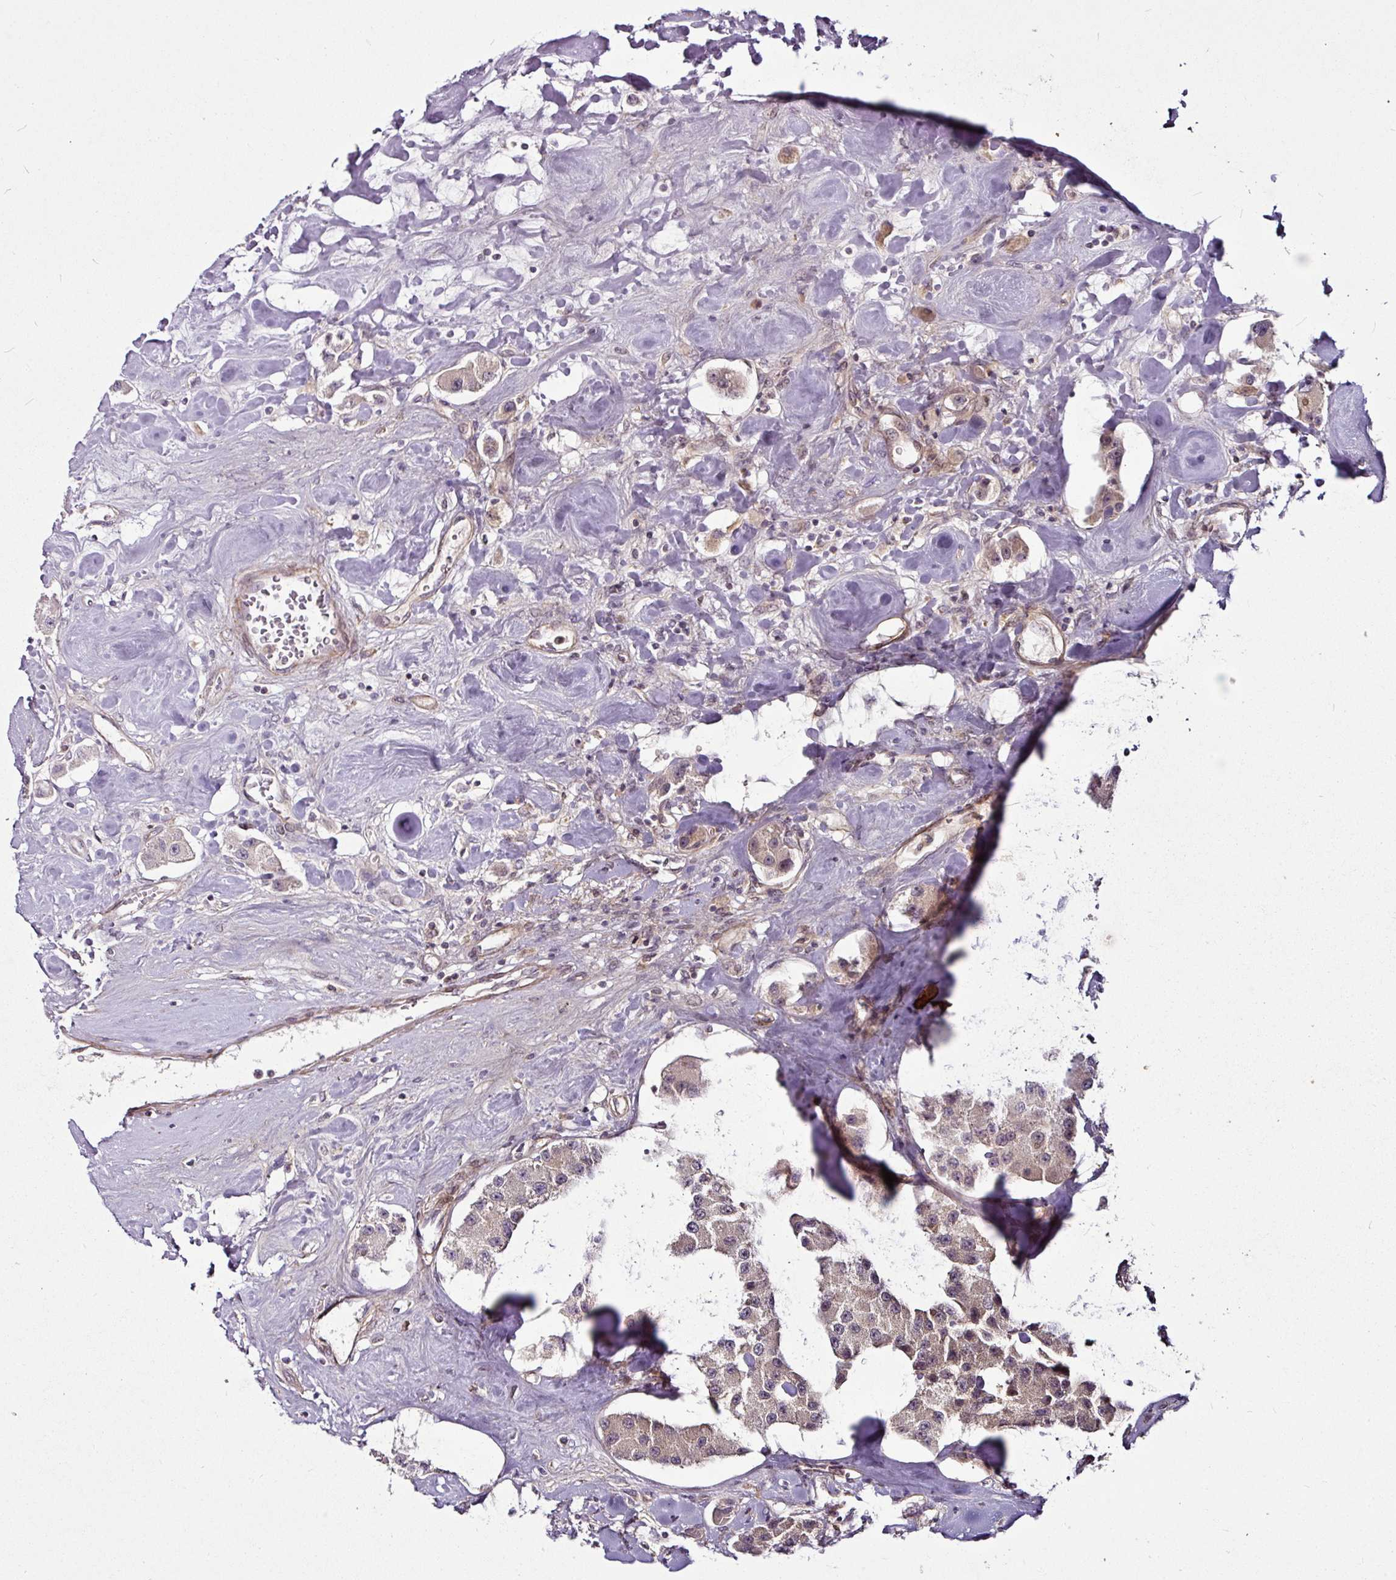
{"staining": {"intensity": "weak", "quantity": "25%-75%", "location": "cytoplasmic/membranous"}, "tissue": "carcinoid", "cell_type": "Tumor cells", "image_type": "cancer", "snomed": [{"axis": "morphology", "description": "Carcinoid, malignant, NOS"}, {"axis": "topography", "description": "Pancreas"}], "caption": "High-magnification brightfield microscopy of malignant carcinoid stained with DAB (brown) and counterstained with hematoxylin (blue). tumor cells exhibit weak cytoplasmic/membranous expression is identified in approximately25%-75% of cells.", "gene": "DCAF13", "patient": {"sex": "male", "age": 41}}